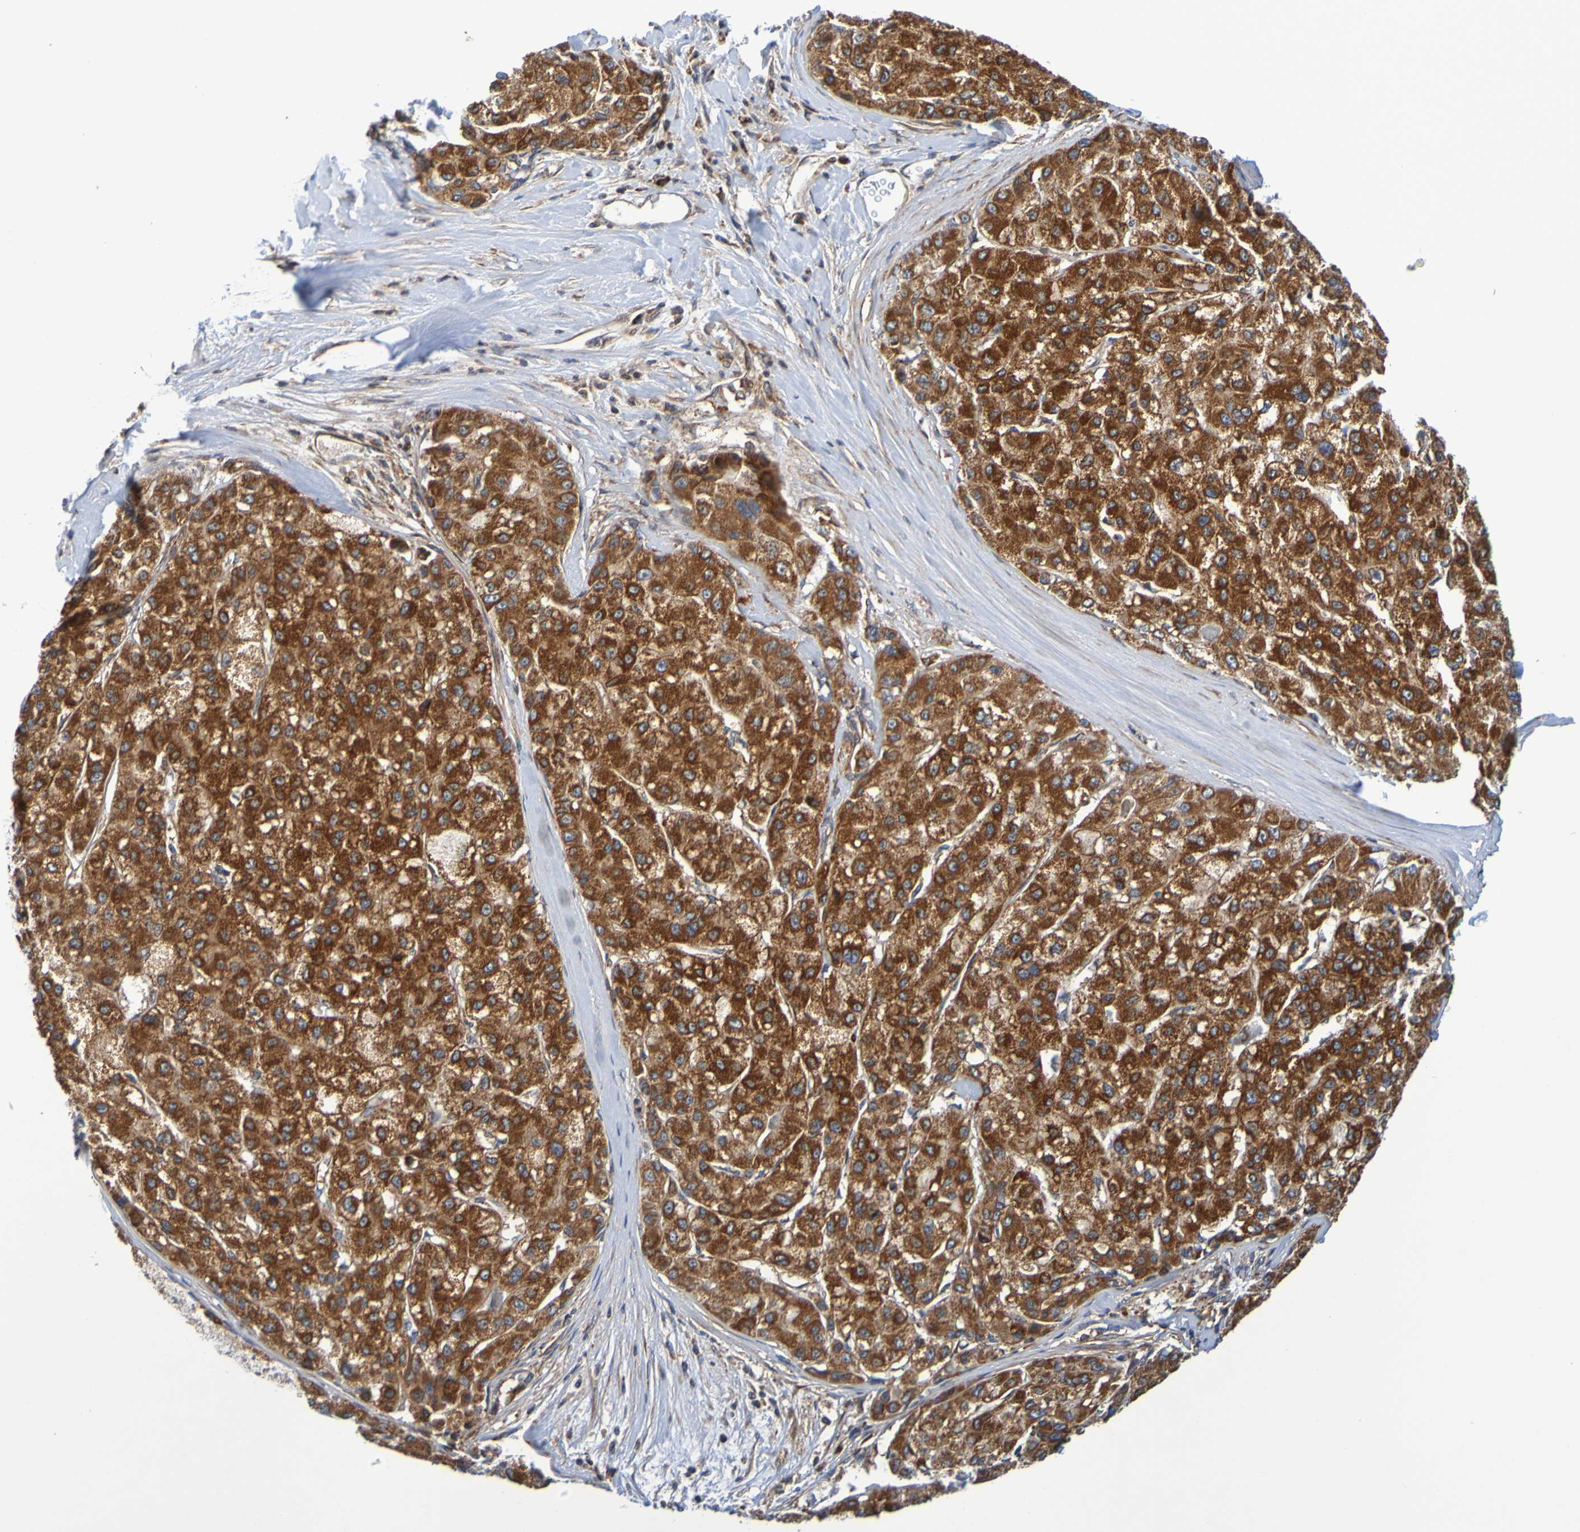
{"staining": {"intensity": "strong", "quantity": ">75%", "location": "cytoplasmic/membranous"}, "tissue": "liver cancer", "cell_type": "Tumor cells", "image_type": "cancer", "snomed": [{"axis": "morphology", "description": "Carcinoma, Hepatocellular, NOS"}, {"axis": "topography", "description": "Liver"}], "caption": "This is an image of immunohistochemistry (IHC) staining of liver cancer, which shows strong expression in the cytoplasmic/membranous of tumor cells.", "gene": "CCDC51", "patient": {"sex": "male", "age": 80}}